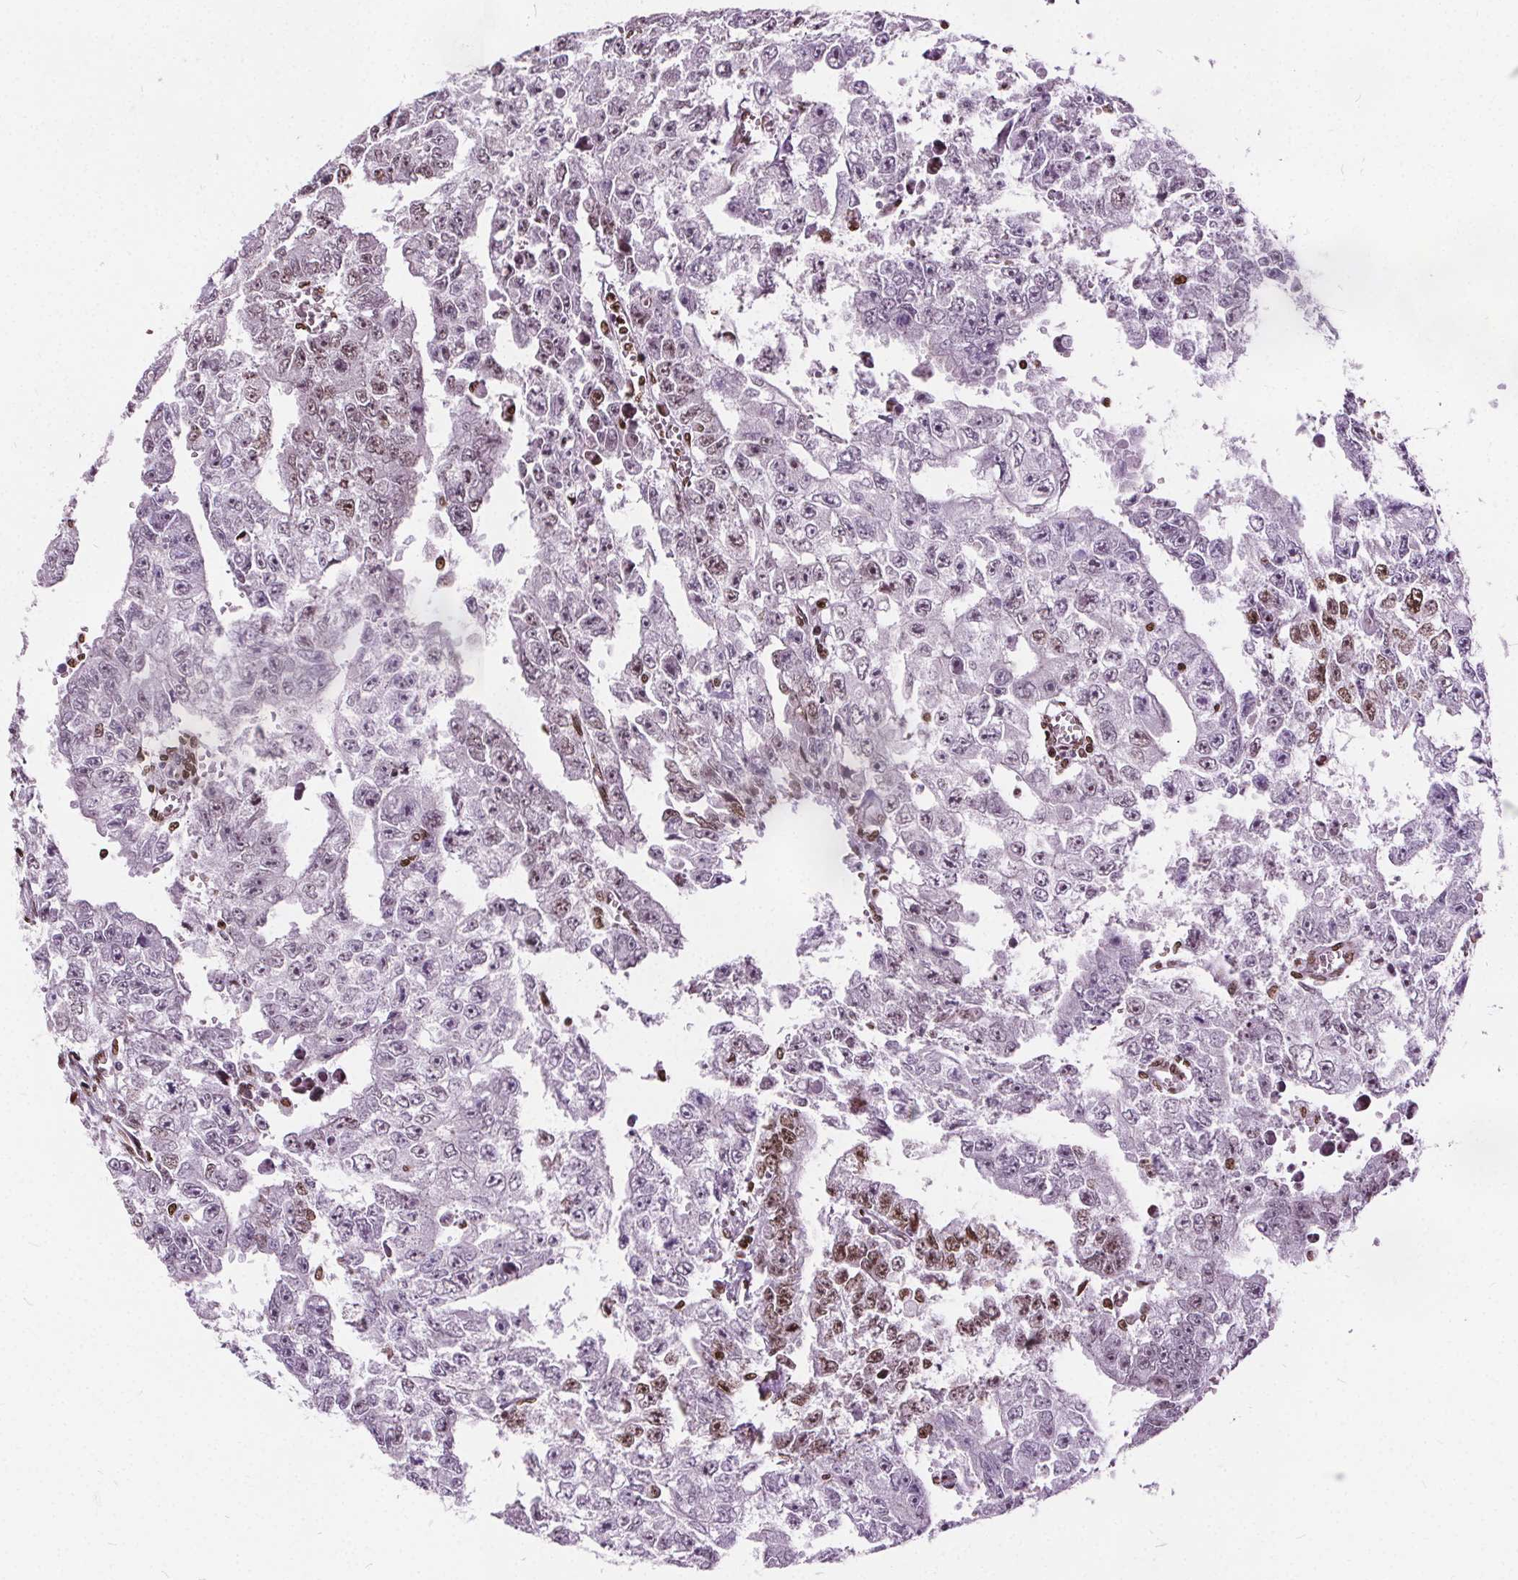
{"staining": {"intensity": "moderate", "quantity": "<25%", "location": "nuclear"}, "tissue": "testis cancer", "cell_type": "Tumor cells", "image_type": "cancer", "snomed": [{"axis": "morphology", "description": "Carcinoma, Embryonal, NOS"}, {"axis": "morphology", "description": "Teratoma, malignant, NOS"}, {"axis": "topography", "description": "Testis"}], "caption": "The histopathology image exhibits staining of embryonal carcinoma (testis), revealing moderate nuclear protein positivity (brown color) within tumor cells.", "gene": "ISLR2", "patient": {"sex": "male", "age": 24}}